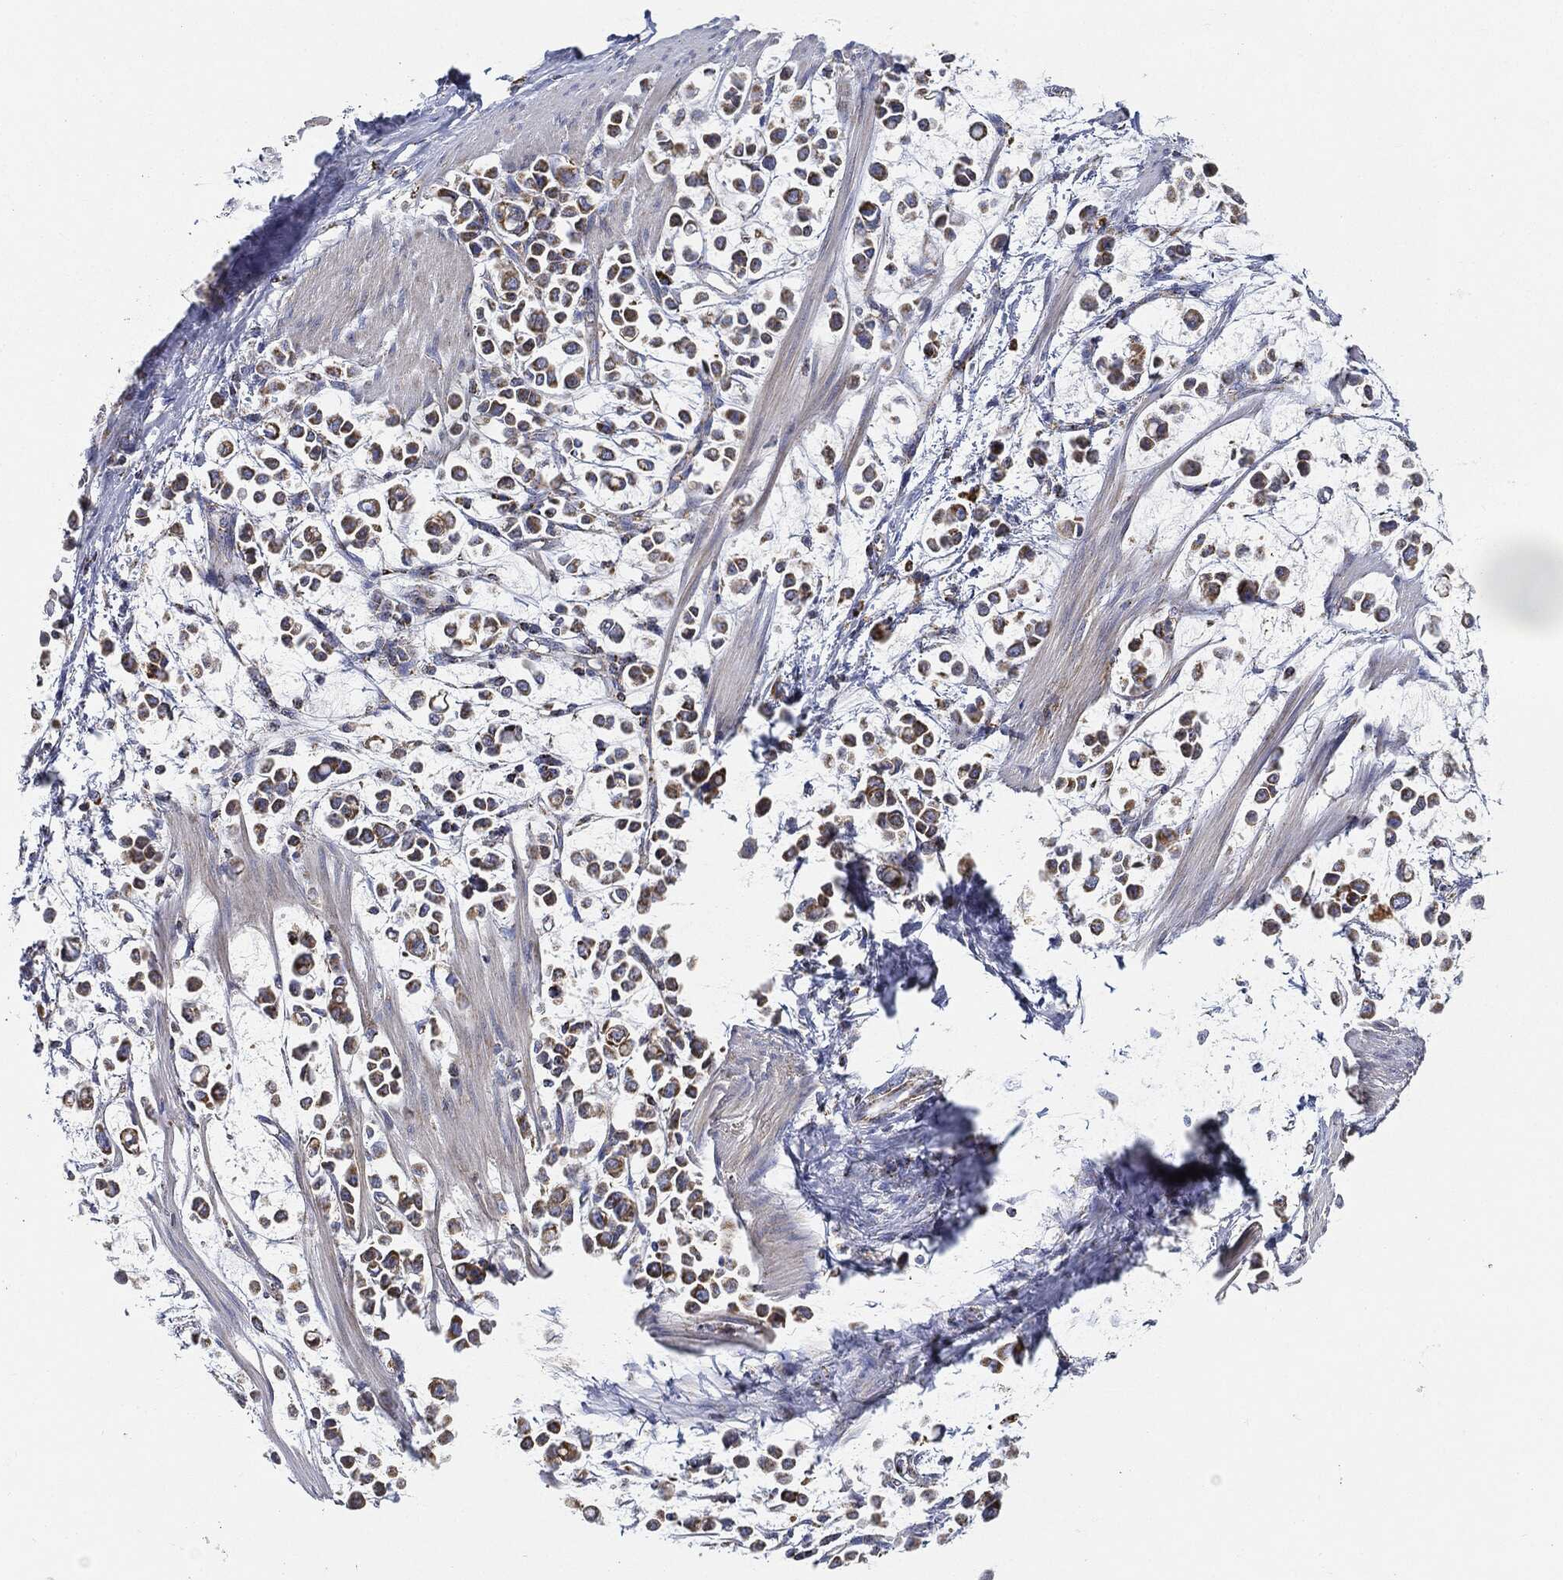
{"staining": {"intensity": "strong", "quantity": ">75%", "location": "cytoplasmic/membranous"}, "tissue": "stomach cancer", "cell_type": "Tumor cells", "image_type": "cancer", "snomed": [{"axis": "morphology", "description": "Adenocarcinoma, NOS"}, {"axis": "topography", "description": "Stomach"}], "caption": "IHC of stomach adenocarcinoma displays high levels of strong cytoplasmic/membranous expression in about >75% of tumor cells.", "gene": "CAPN15", "patient": {"sex": "male", "age": 82}}